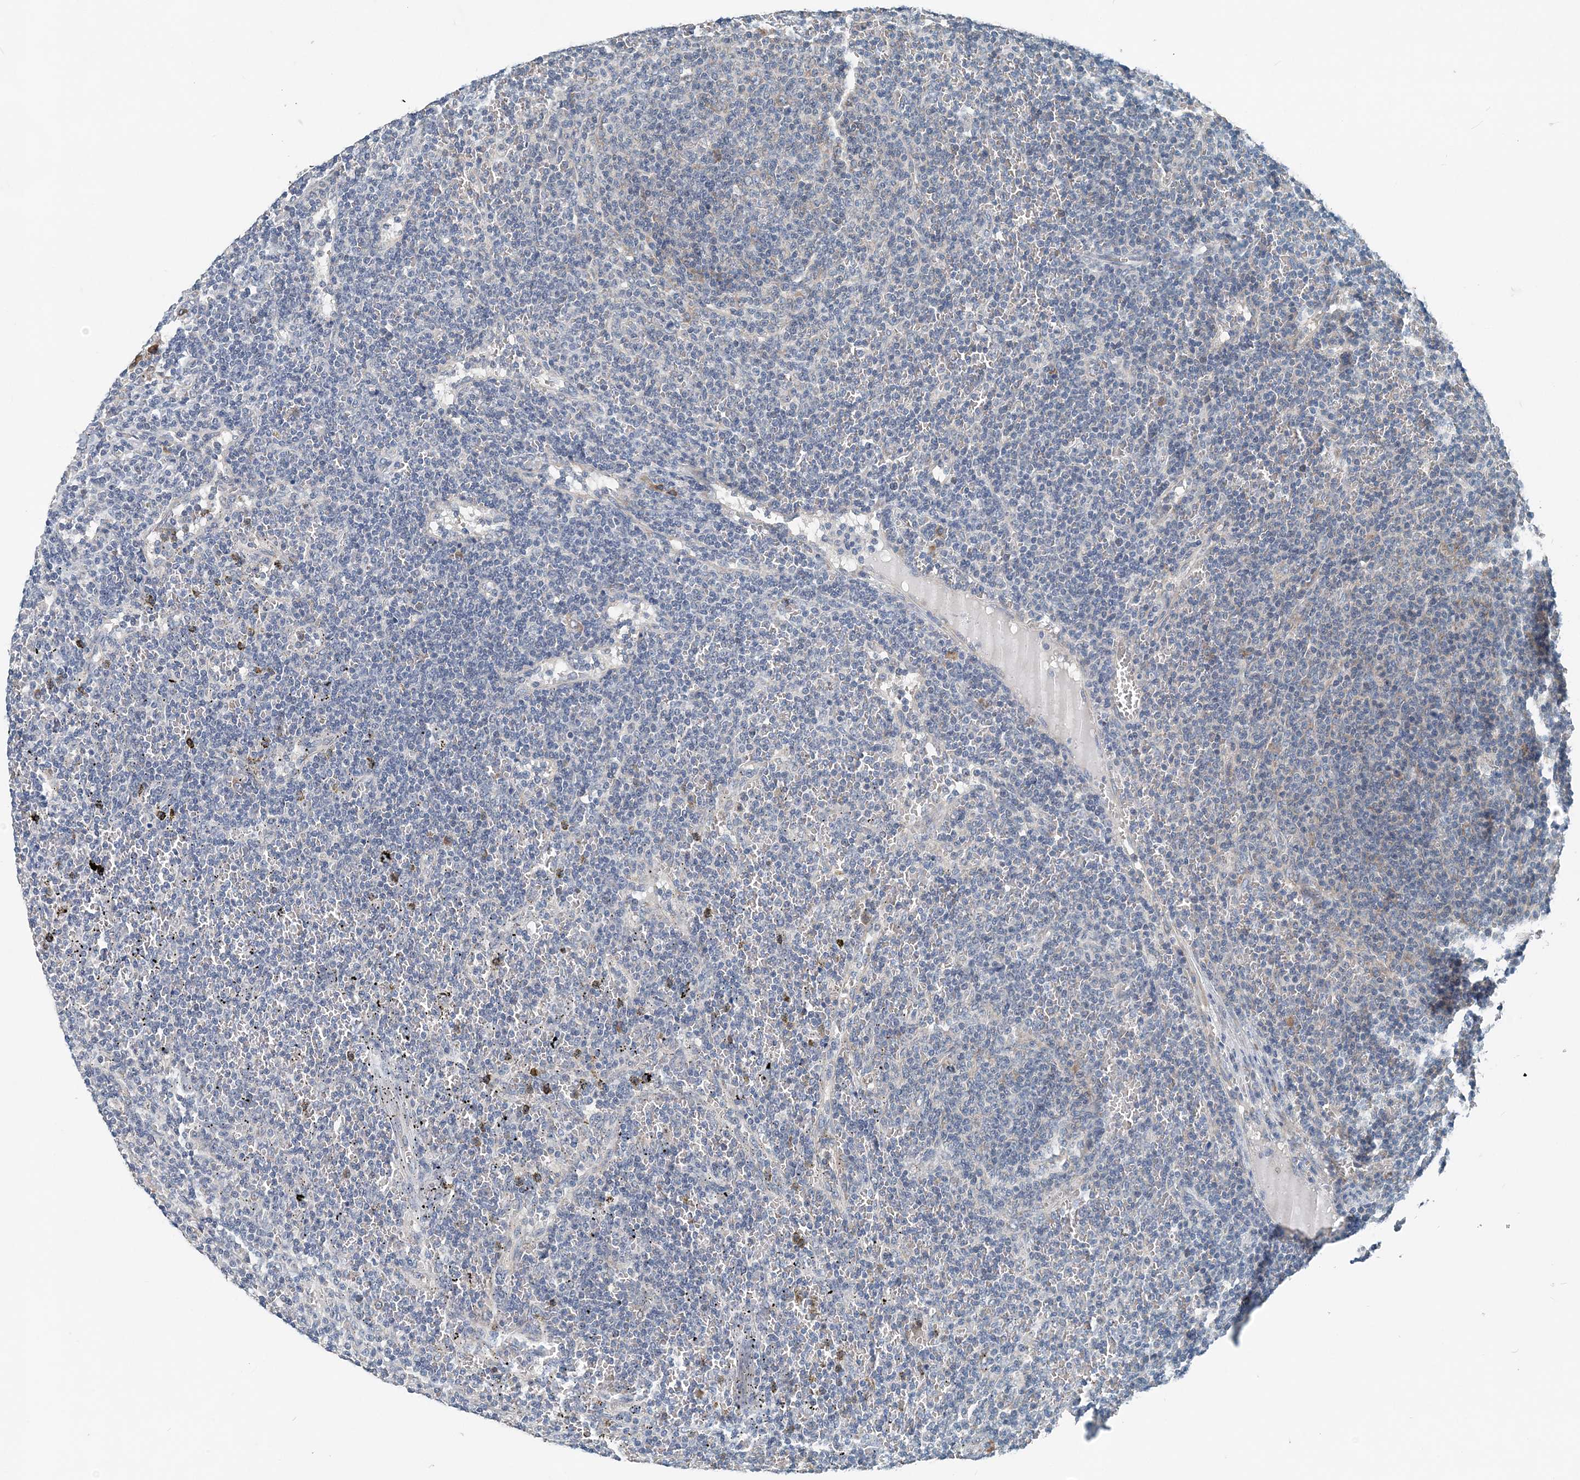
{"staining": {"intensity": "negative", "quantity": "none", "location": "none"}, "tissue": "lymphoma", "cell_type": "Tumor cells", "image_type": "cancer", "snomed": [{"axis": "morphology", "description": "Malignant lymphoma, non-Hodgkin's type, Low grade"}, {"axis": "topography", "description": "Spleen"}], "caption": "The IHC photomicrograph has no significant positivity in tumor cells of lymphoma tissue.", "gene": "EEF1A2", "patient": {"sex": "female", "age": 50}}